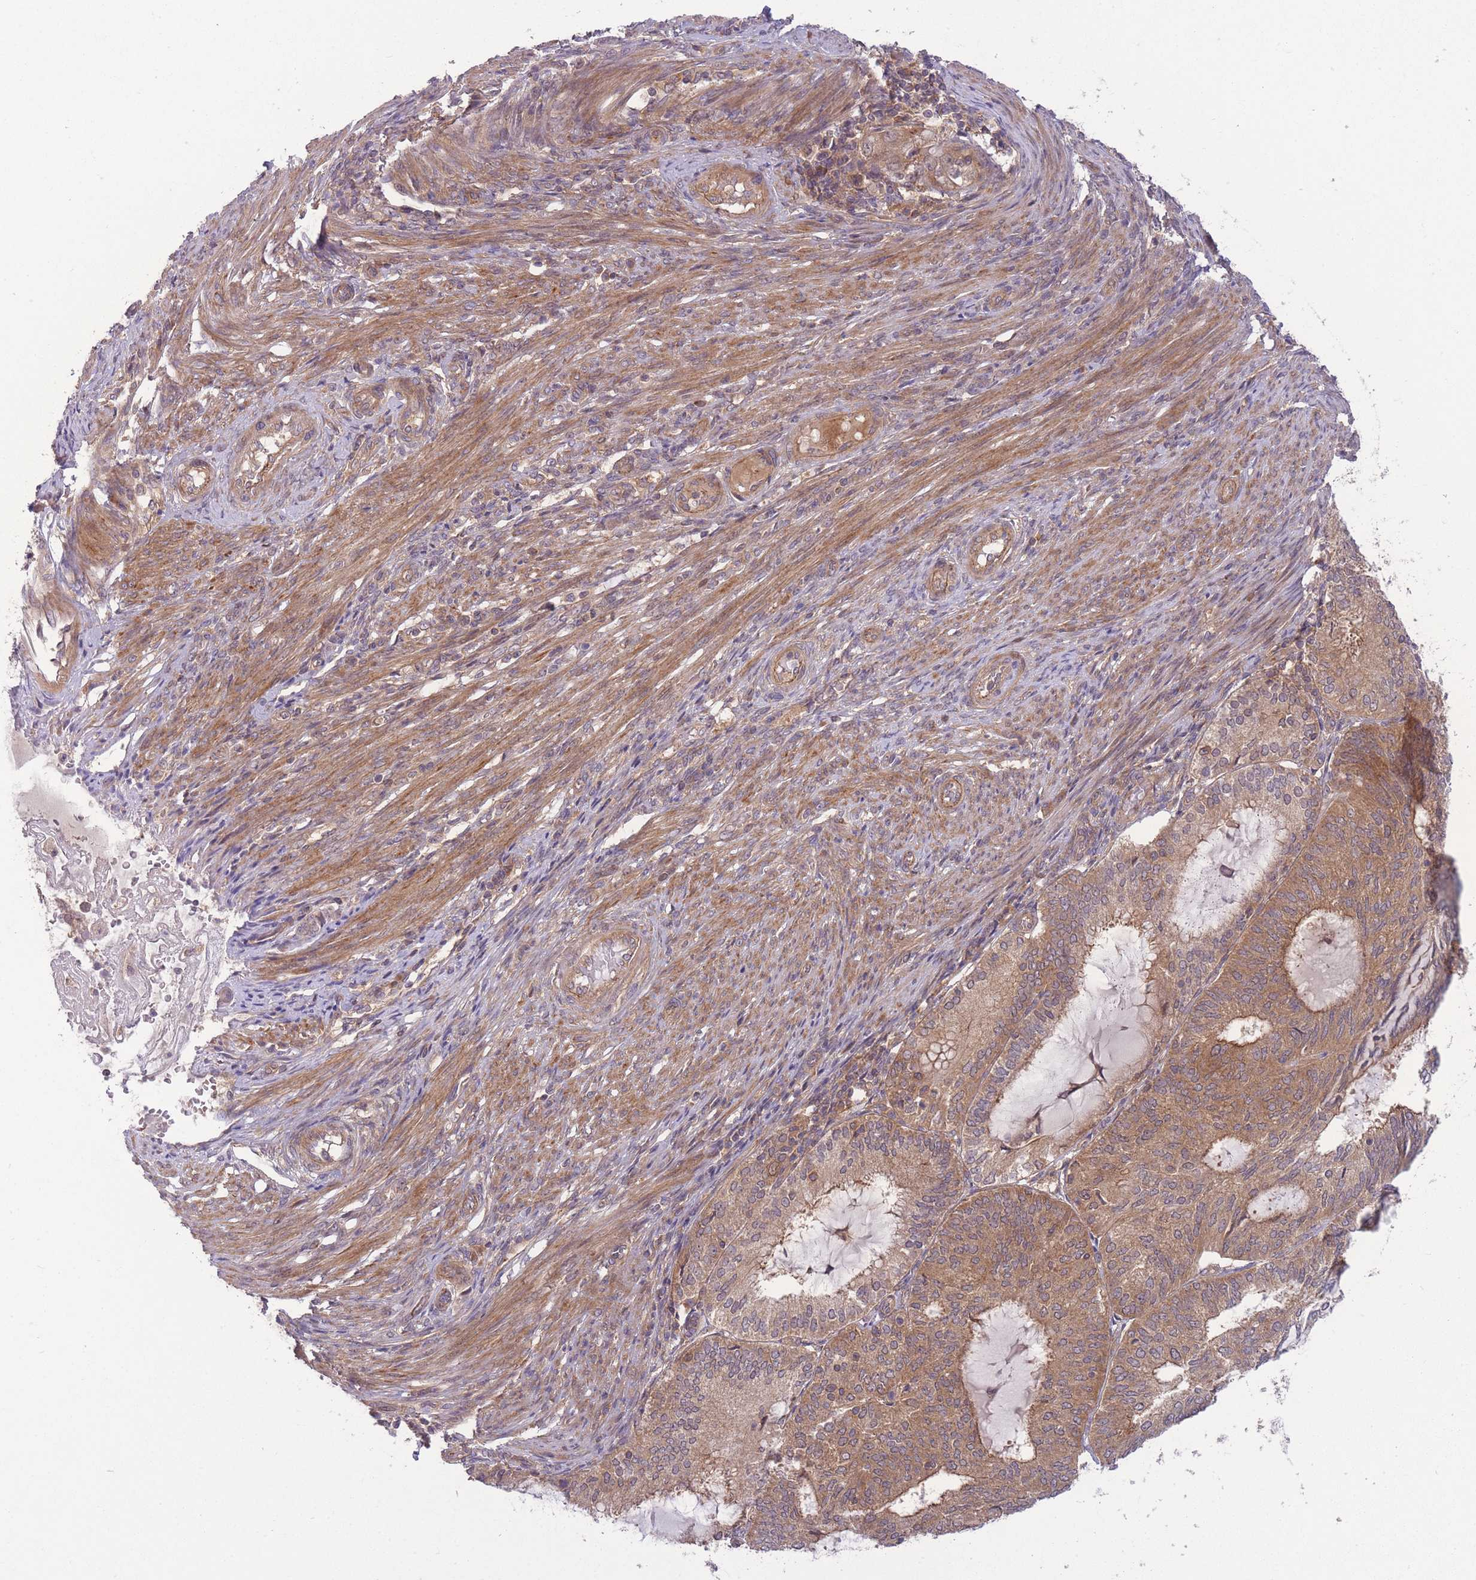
{"staining": {"intensity": "moderate", "quantity": ">75%", "location": "cytoplasmic/membranous"}, "tissue": "endometrial cancer", "cell_type": "Tumor cells", "image_type": "cancer", "snomed": [{"axis": "morphology", "description": "Adenocarcinoma, NOS"}, {"axis": "topography", "description": "Endometrium"}], "caption": "A micrograph of endometrial cancer (adenocarcinoma) stained for a protein exhibits moderate cytoplasmic/membranous brown staining in tumor cells.", "gene": "PFDN6", "patient": {"sex": "female", "age": 81}}